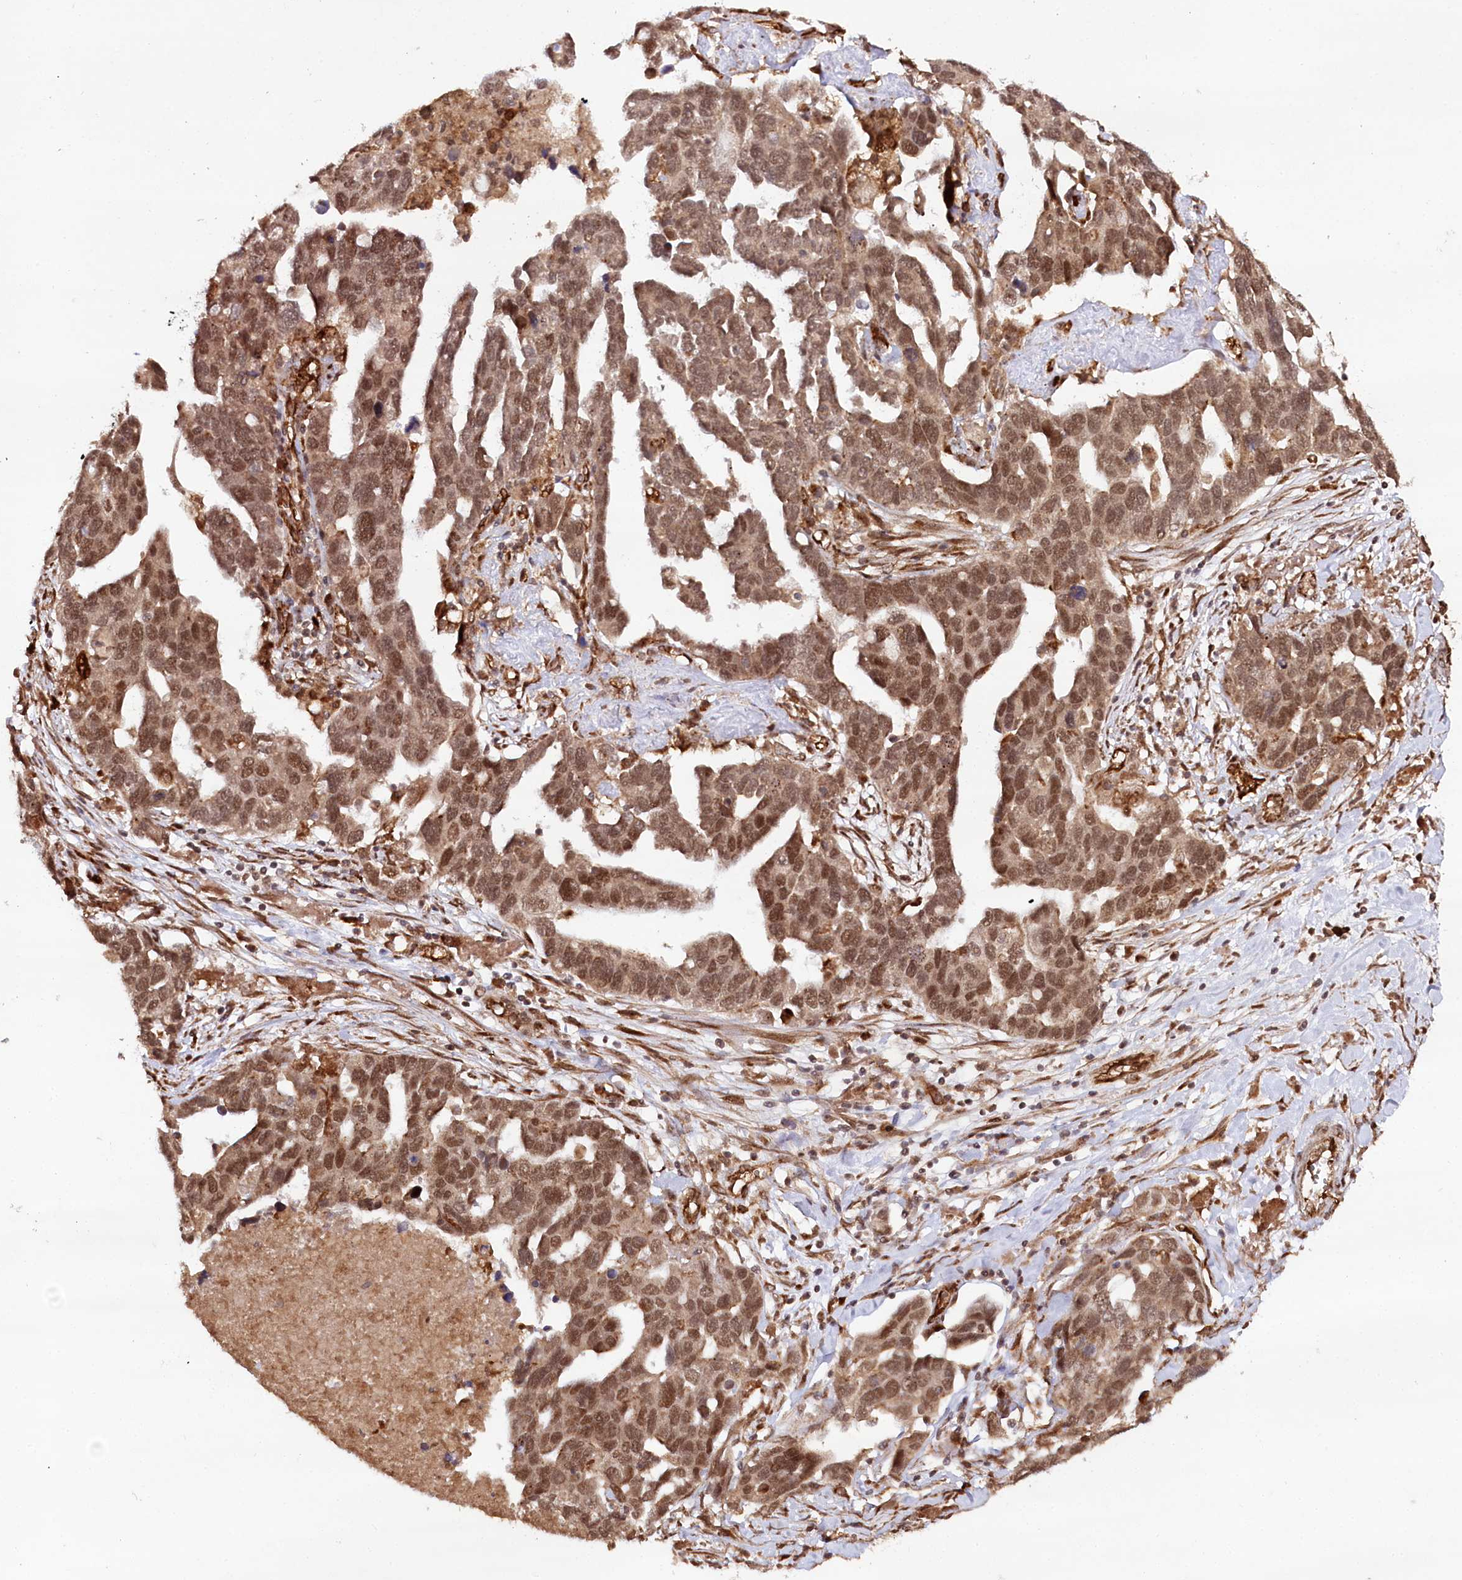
{"staining": {"intensity": "moderate", "quantity": ">75%", "location": "nuclear"}, "tissue": "ovarian cancer", "cell_type": "Tumor cells", "image_type": "cancer", "snomed": [{"axis": "morphology", "description": "Cystadenocarcinoma, serous, NOS"}, {"axis": "topography", "description": "Ovary"}], "caption": "Tumor cells reveal medium levels of moderate nuclear positivity in about >75% of cells in human serous cystadenocarcinoma (ovarian).", "gene": "ALKBH8", "patient": {"sex": "female", "age": 54}}